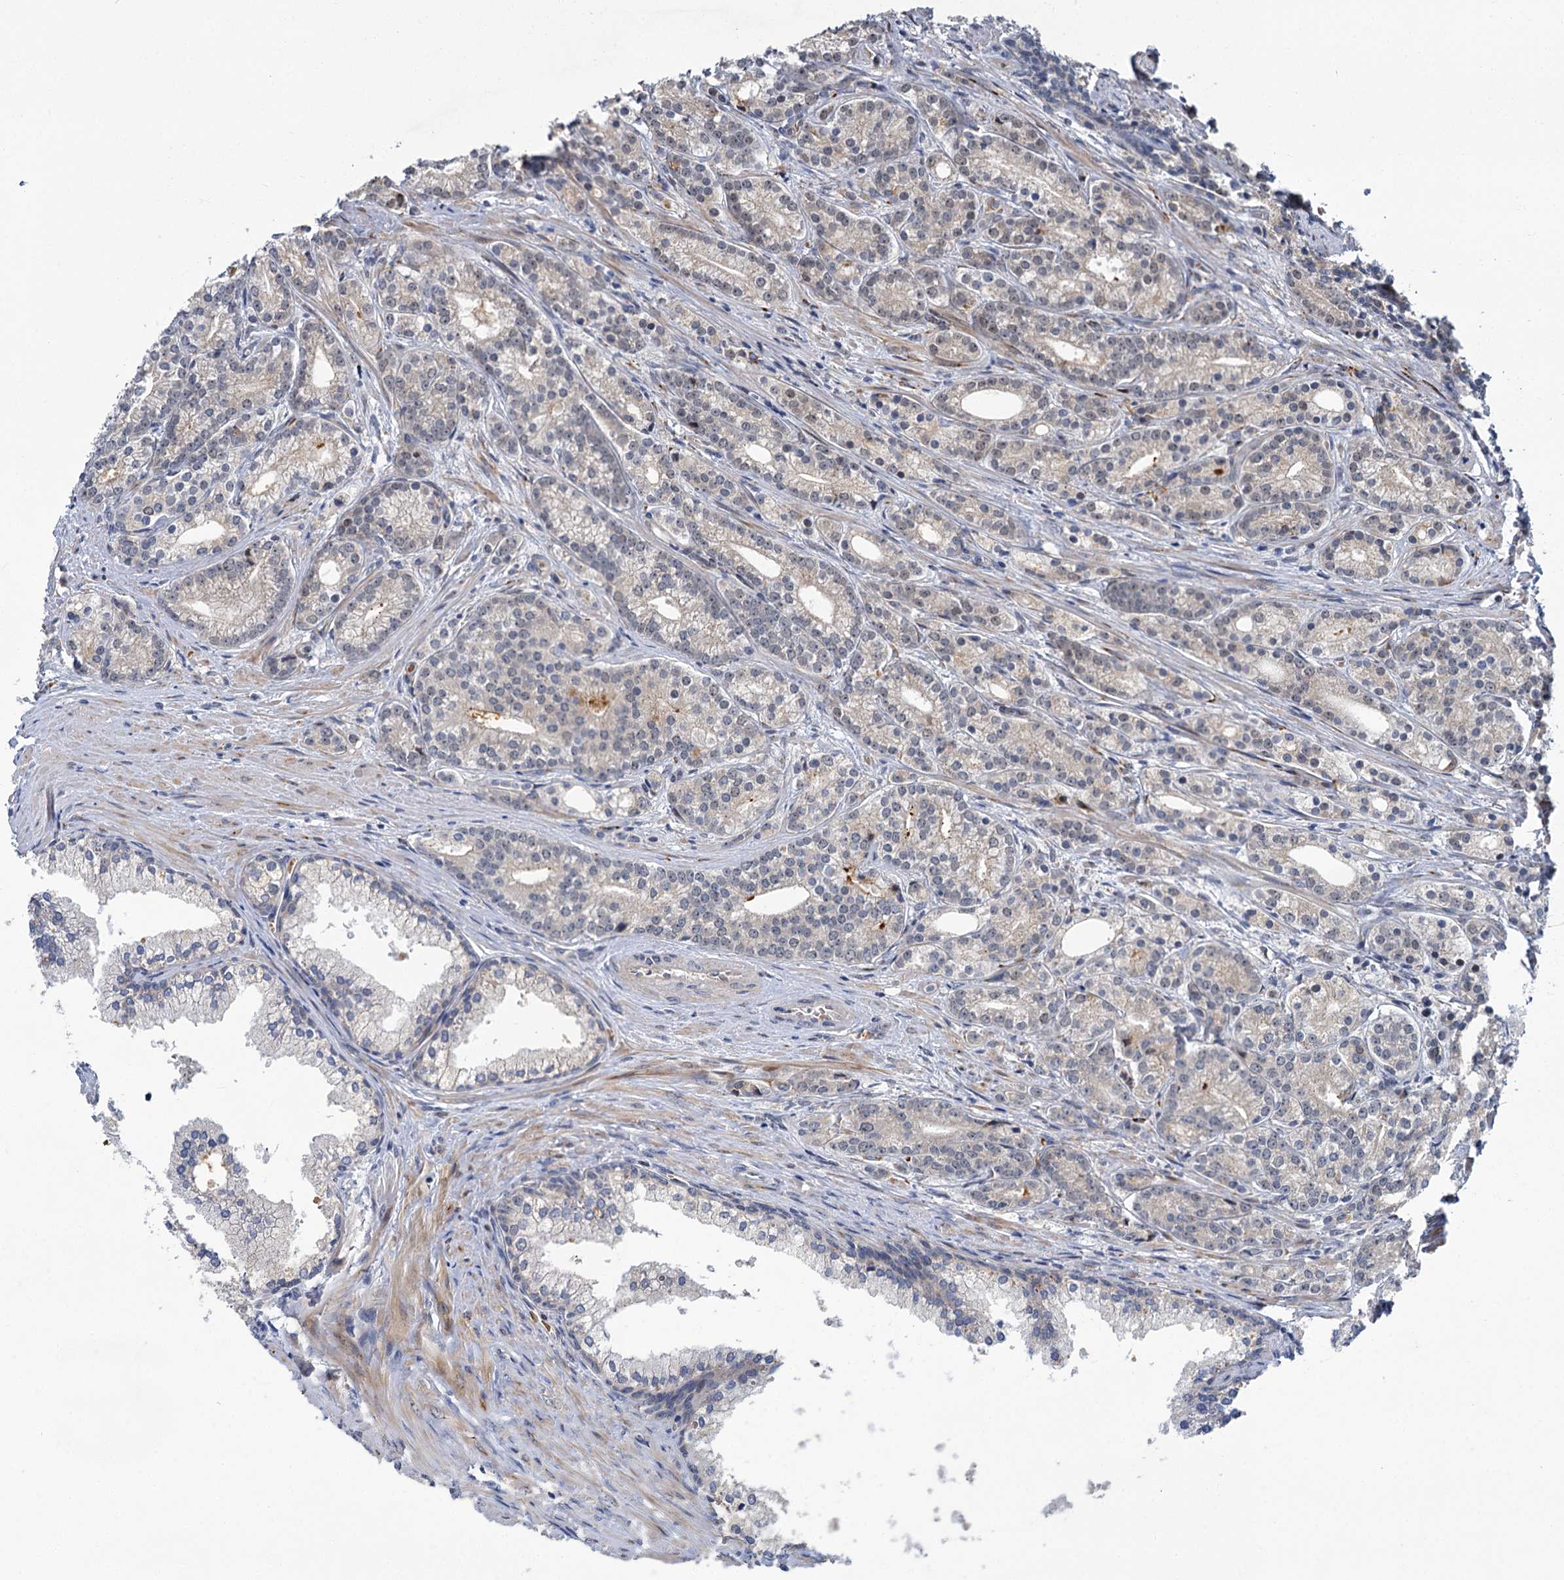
{"staining": {"intensity": "negative", "quantity": "none", "location": "none"}, "tissue": "prostate cancer", "cell_type": "Tumor cells", "image_type": "cancer", "snomed": [{"axis": "morphology", "description": "Adenocarcinoma, Low grade"}, {"axis": "topography", "description": "Prostate"}], "caption": "High magnification brightfield microscopy of prostate cancer stained with DAB (3,3'-diaminobenzidine) (brown) and counterstained with hematoxylin (blue): tumor cells show no significant expression.", "gene": "APBA2", "patient": {"sex": "male", "age": 71}}